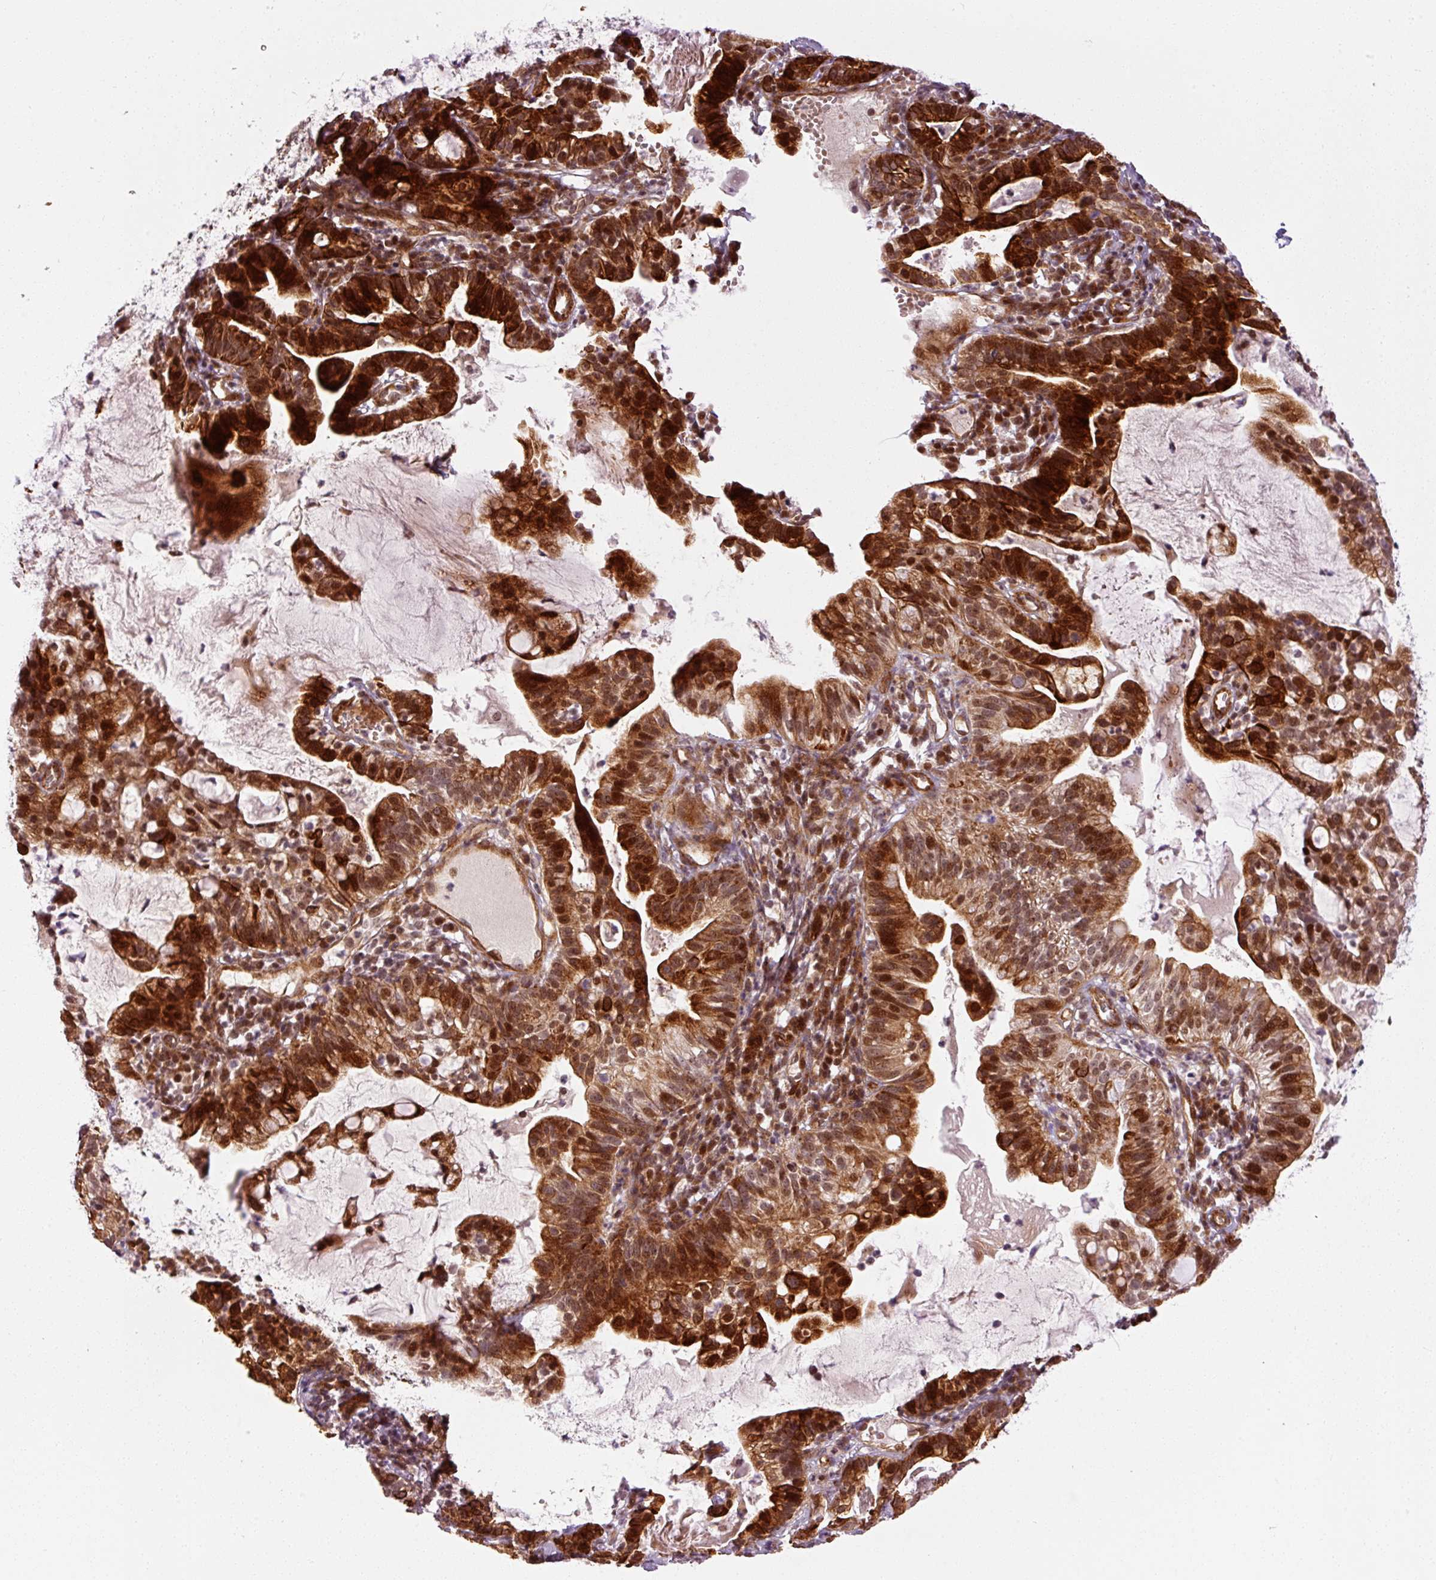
{"staining": {"intensity": "strong", "quantity": ">75%", "location": "cytoplasmic/membranous,nuclear"}, "tissue": "cervical cancer", "cell_type": "Tumor cells", "image_type": "cancer", "snomed": [{"axis": "morphology", "description": "Adenocarcinoma, NOS"}, {"axis": "topography", "description": "Cervix"}], "caption": "The micrograph shows a brown stain indicating the presence of a protein in the cytoplasmic/membranous and nuclear of tumor cells in adenocarcinoma (cervical).", "gene": "ANKRD20A1", "patient": {"sex": "female", "age": 41}}